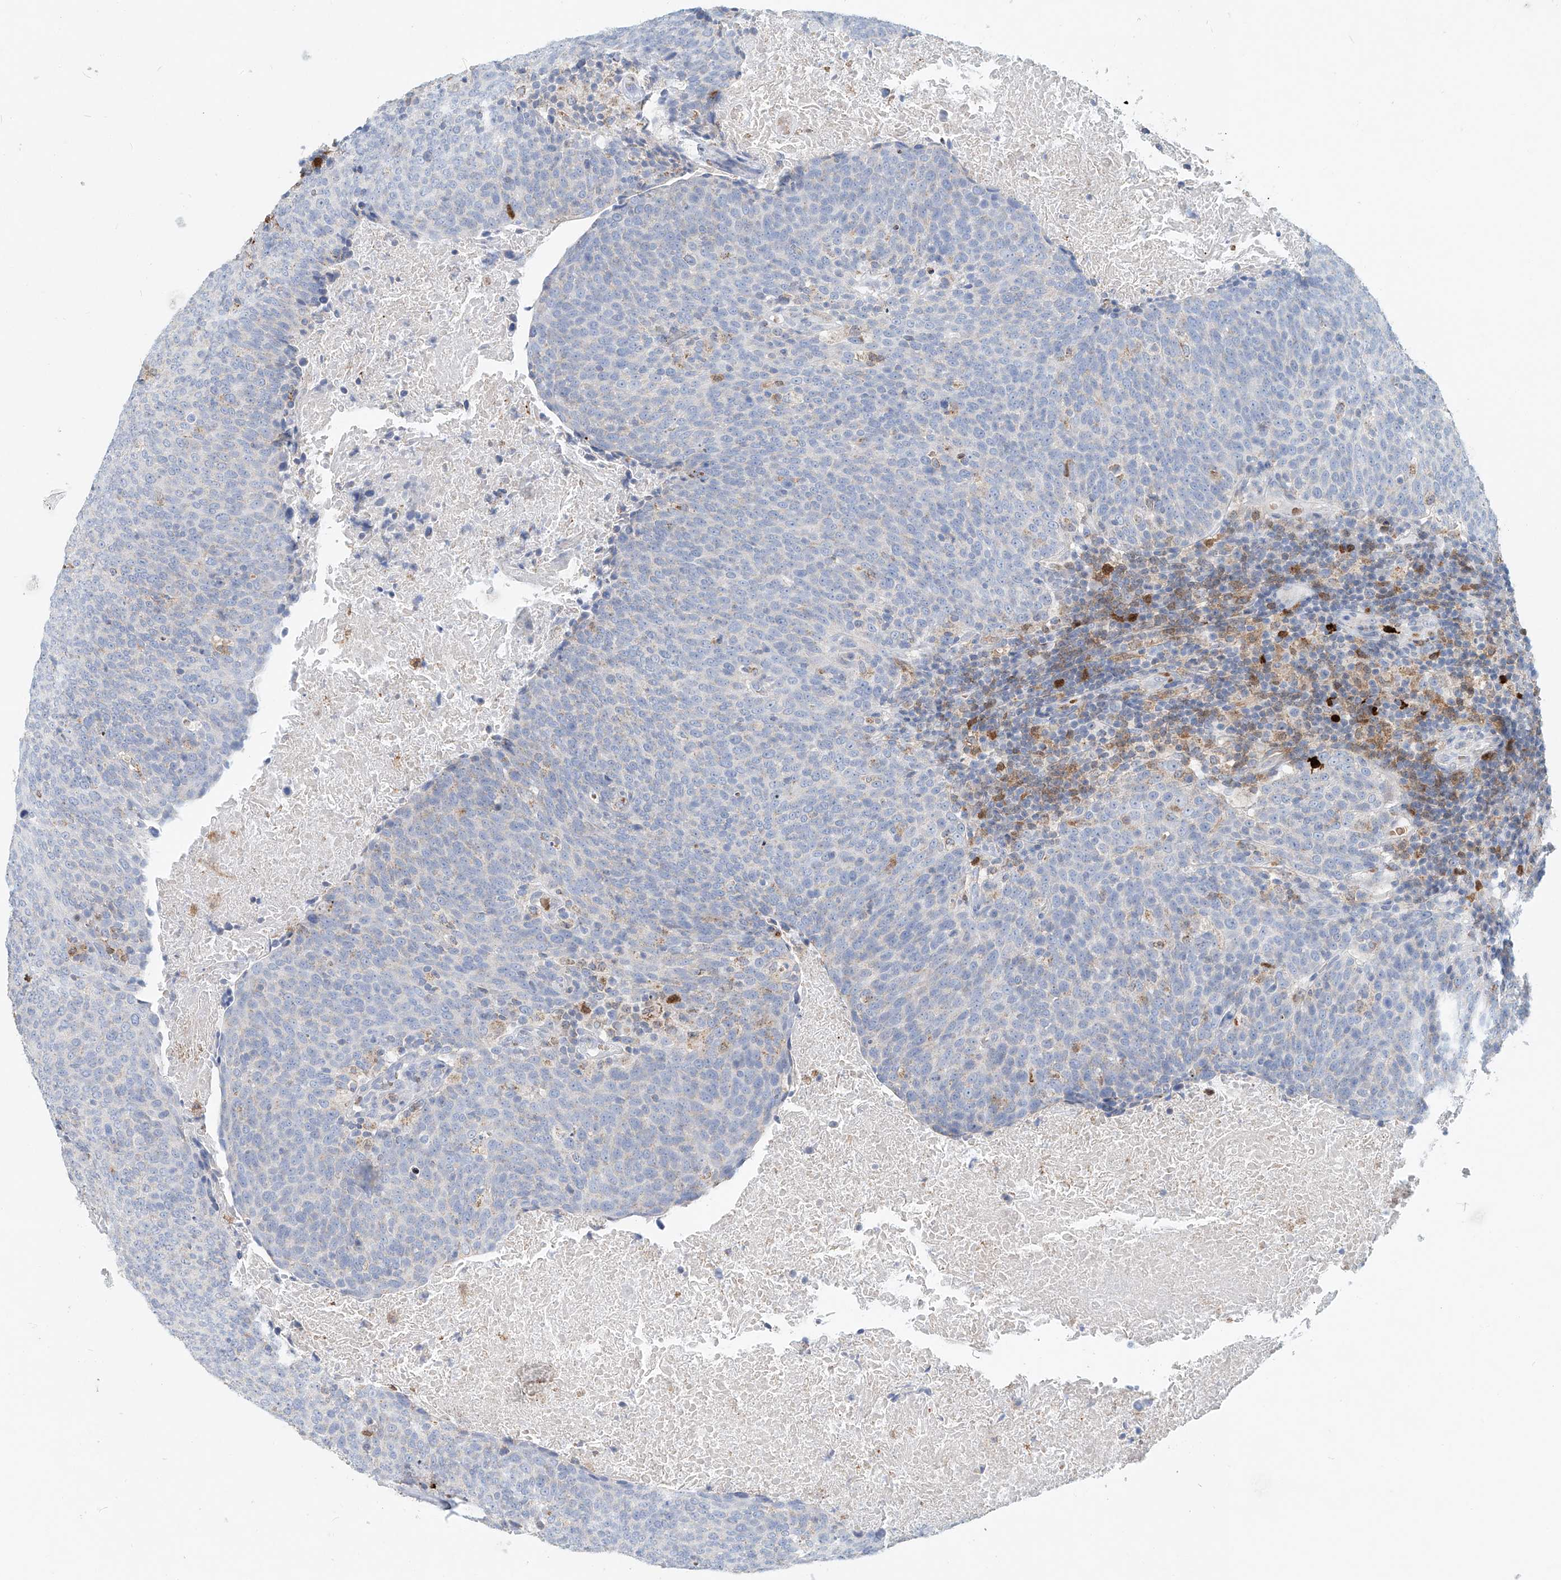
{"staining": {"intensity": "negative", "quantity": "none", "location": "none"}, "tissue": "head and neck cancer", "cell_type": "Tumor cells", "image_type": "cancer", "snomed": [{"axis": "morphology", "description": "Squamous cell carcinoma, NOS"}, {"axis": "morphology", "description": "Squamous cell carcinoma, metastatic, NOS"}, {"axis": "topography", "description": "Lymph node"}, {"axis": "topography", "description": "Head-Neck"}], "caption": "Immunohistochemistry (IHC) of human head and neck cancer (metastatic squamous cell carcinoma) shows no staining in tumor cells.", "gene": "PTPRA", "patient": {"sex": "male", "age": 62}}